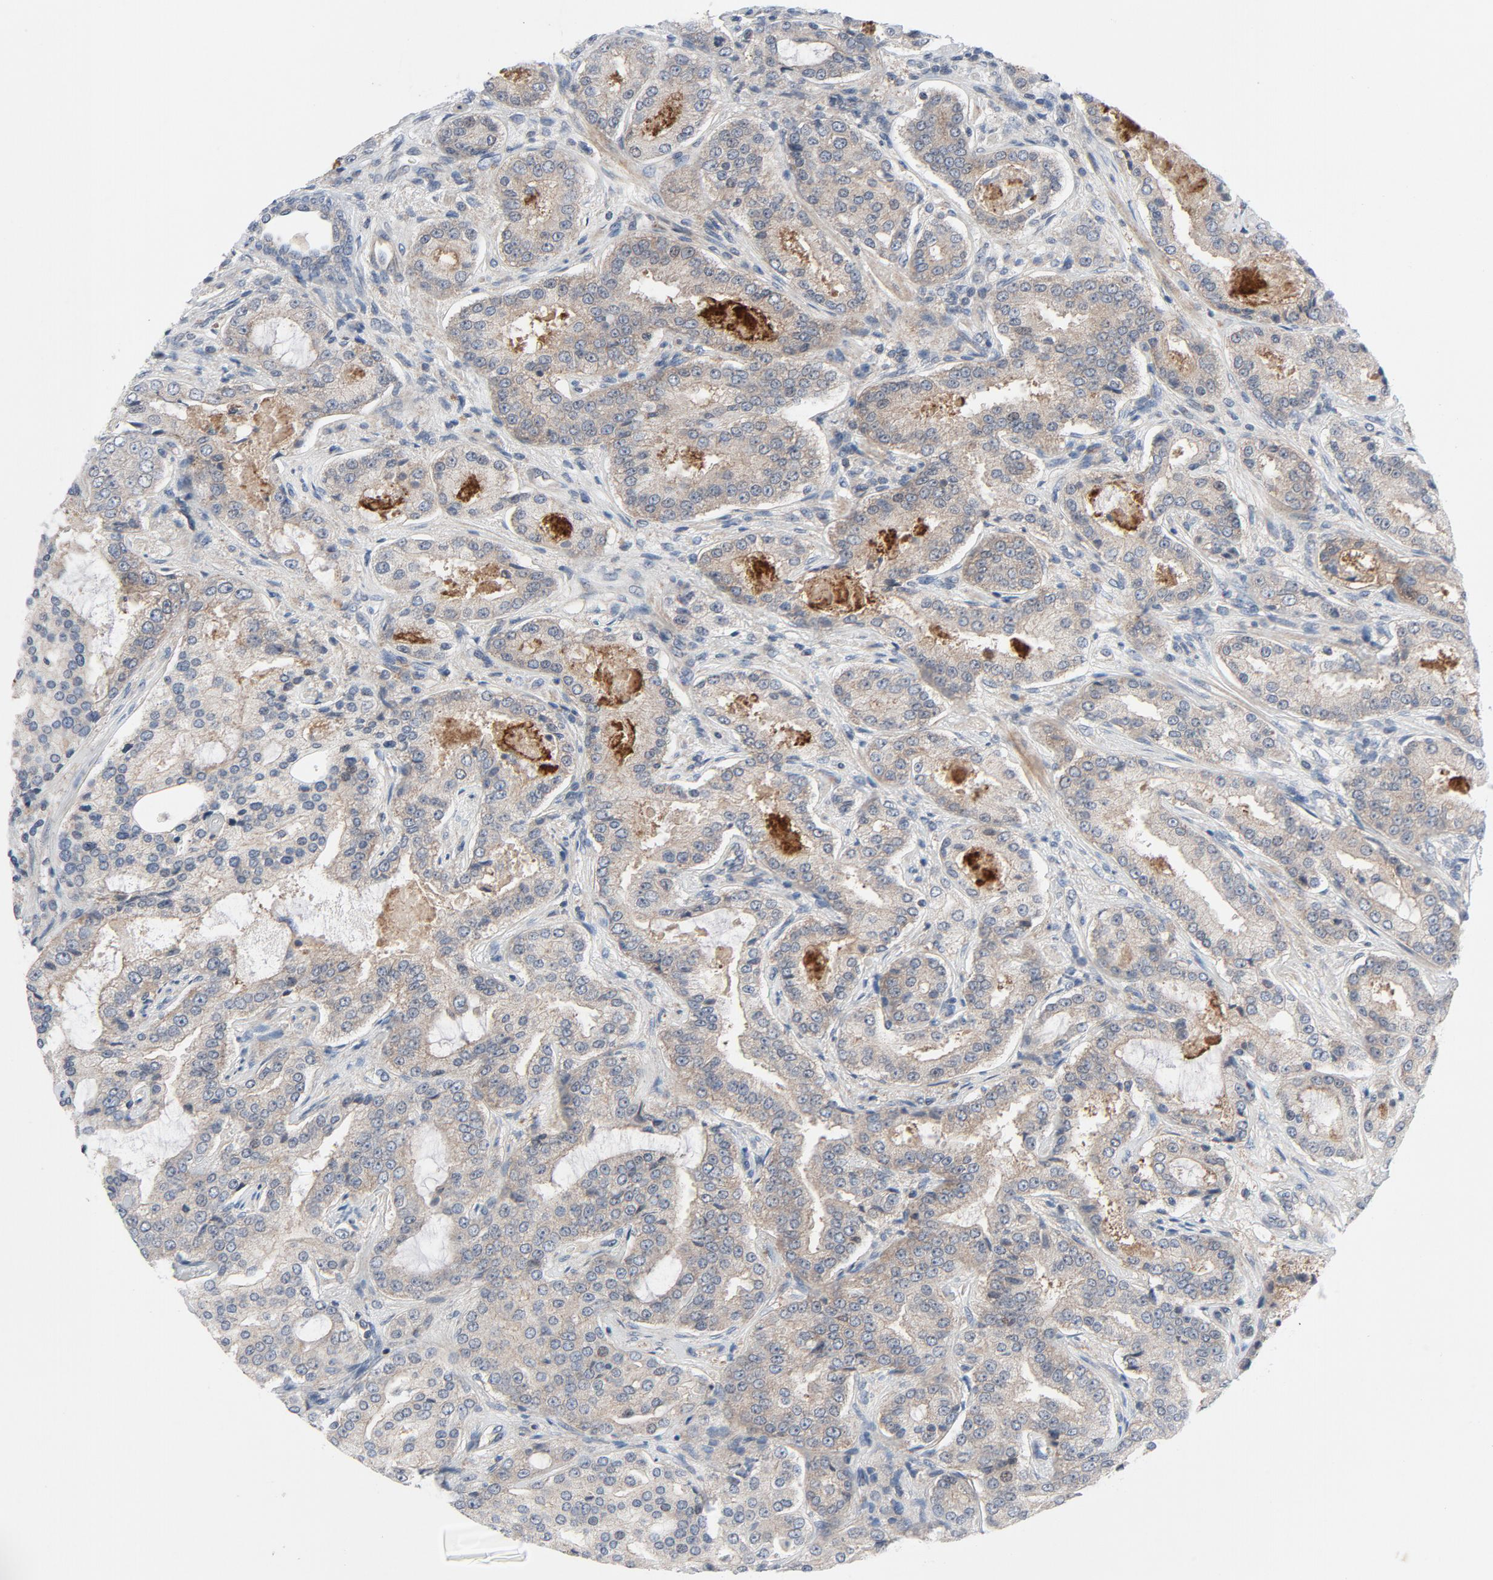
{"staining": {"intensity": "weak", "quantity": ">75%", "location": "cytoplasmic/membranous"}, "tissue": "prostate cancer", "cell_type": "Tumor cells", "image_type": "cancer", "snomed": [{"axis": "morphology", "description": "Adenocarcinoma, High grade"}, {"axis": "topography", "description": "Prostate"}], "caption": "Immunohistochemical staining of human prostate adenocarcinoma (high-grade) reveals low levels of weak cytoplasmic/membranous positivity in about >75% of tumor cells.", "gene": "TSG101", "patient": {"sex": "male", "age": 72}}